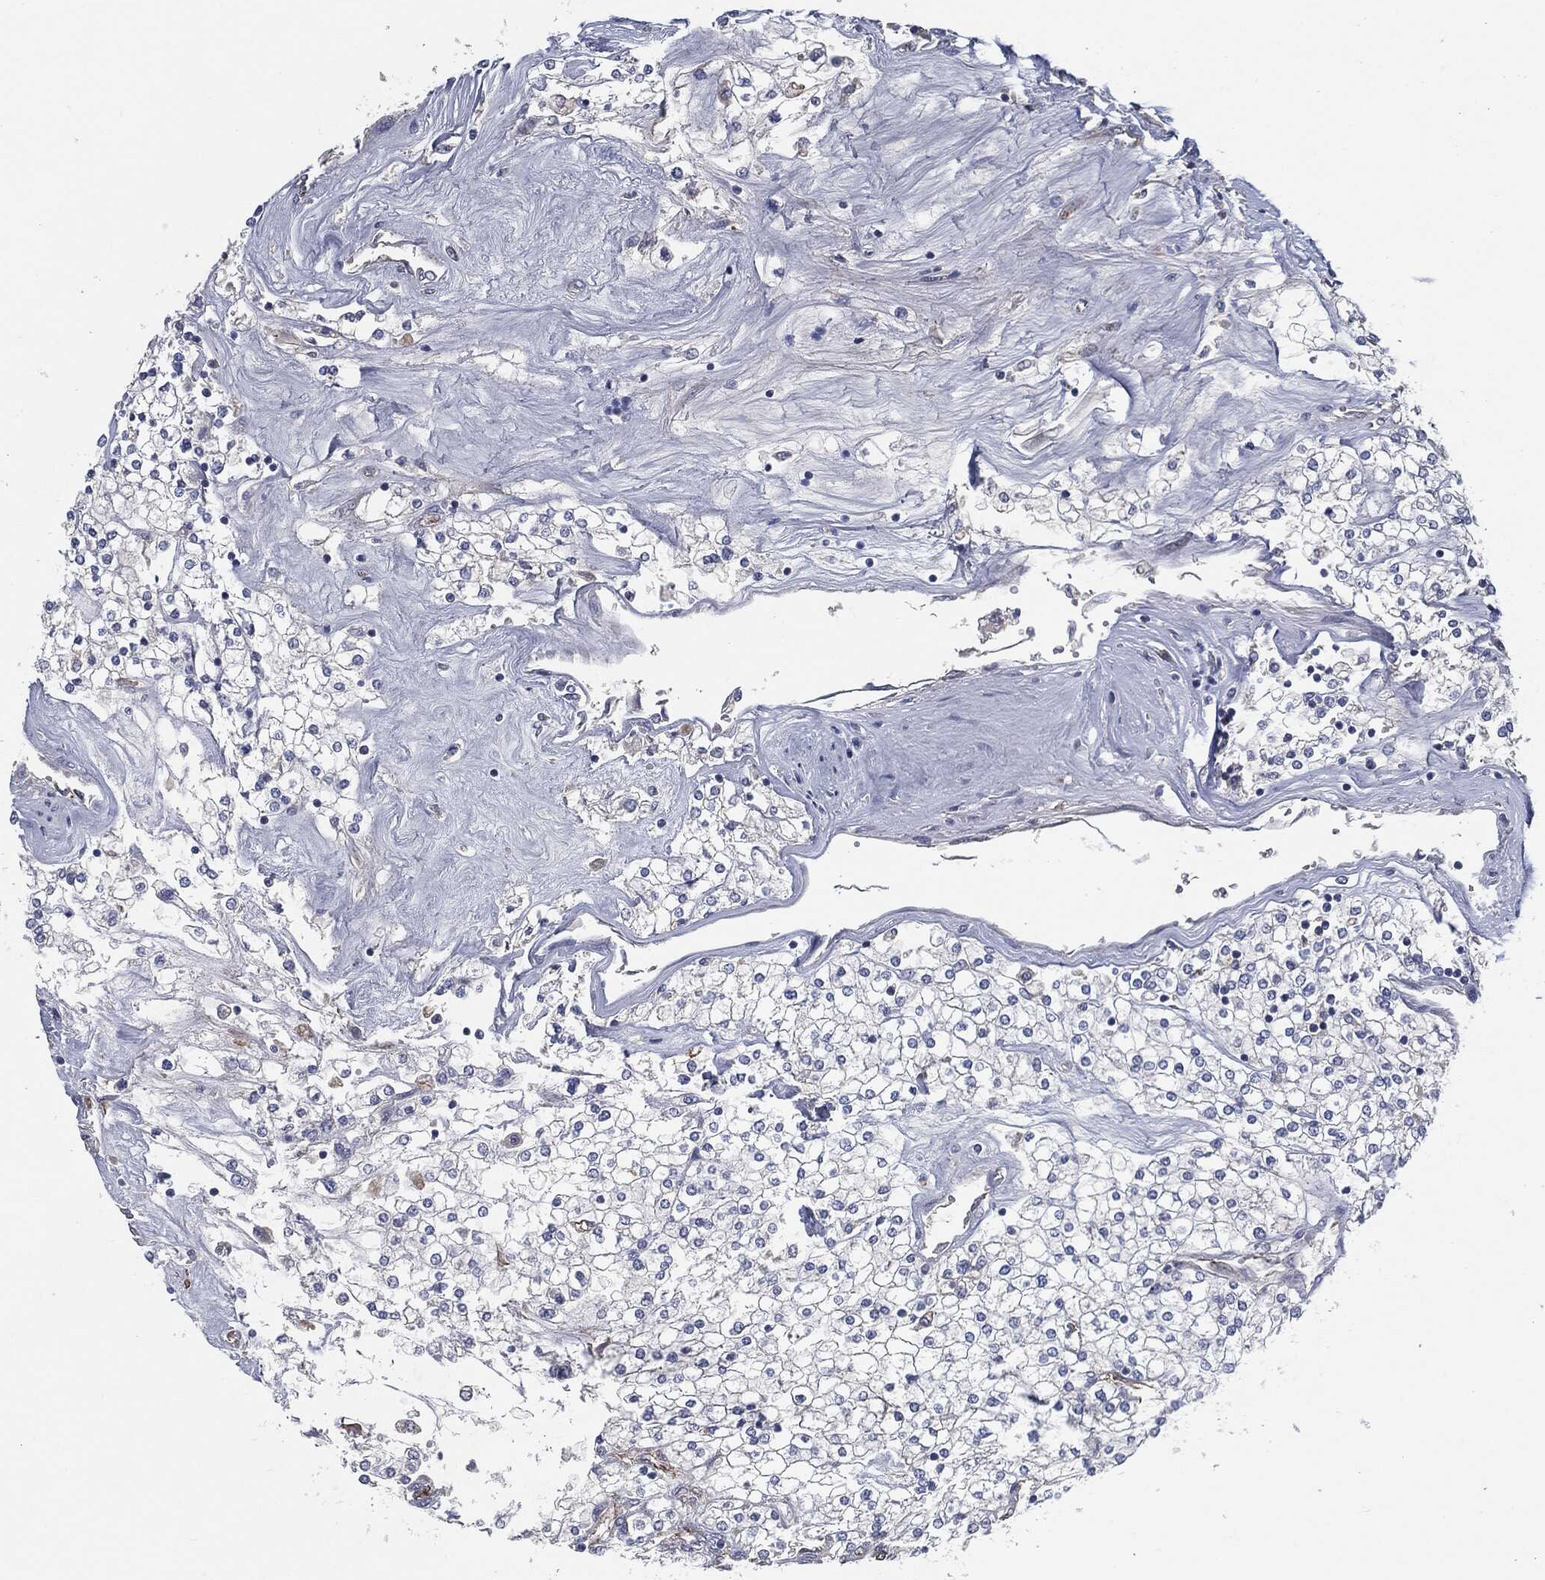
{"staining": {"intensity": "negative", "quantity": "none", "location": "none"}, "tissue": "renal cancer", "cell_type": "Tumor cells", "image_type": "cancer", "snomed": [{"axis": "morphology", "description": "Adenocarcinoma, NOS"}, {"axis": "topography", "description": "Kidney"}], "caption": "The immunohistochemistry photomicrograph has no significant positivity in tumor cells of renal adenocarcinoma tissue. The staining is performed using DAB brown chromogen with nuclei counter-stained in using hematoxylin.", "gene": "SVIL", "patient": {"sex": "male", "age": 80}}